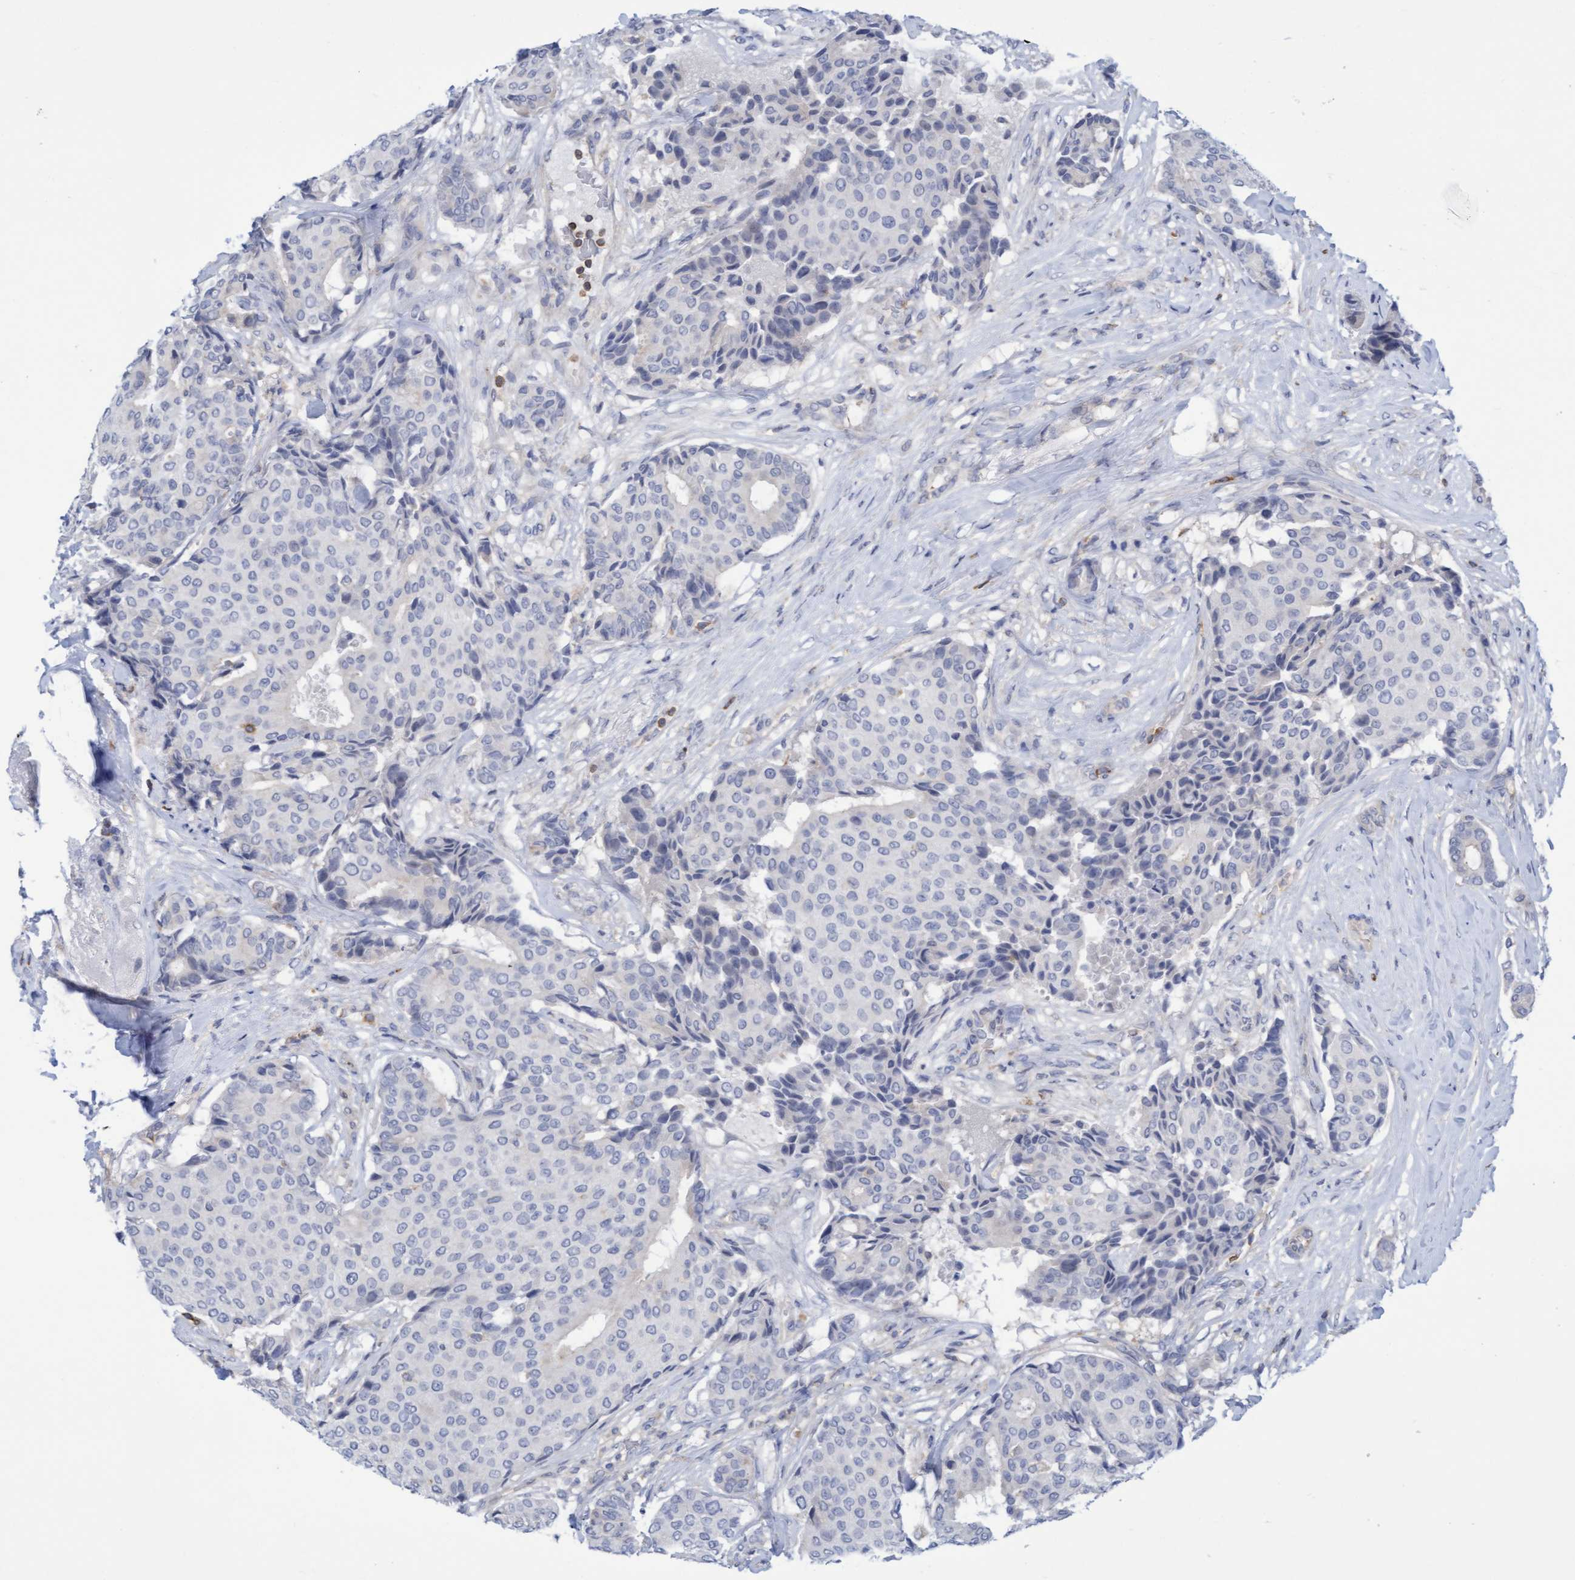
{"staining": {"intensity": "negative", "quantity": "none", "location": "none"}, "tissue": "breast cancer", "cell_type": "Tumor cells", "image_type": "cancer", "snomed": [{"axis": "morphology", "description": "Duct carcinoma"}, {"axis": "topography", "description": "Breast"}], "caption": "Immunohistochemistry image of neoplastic tissue: breast cancer stained with DAB (3,3'-diaminobenzidine) reveals no significant protein expression in tumor cells.", "gene": "FNBP1", "patient": {"sex": "female", "age": 75}}